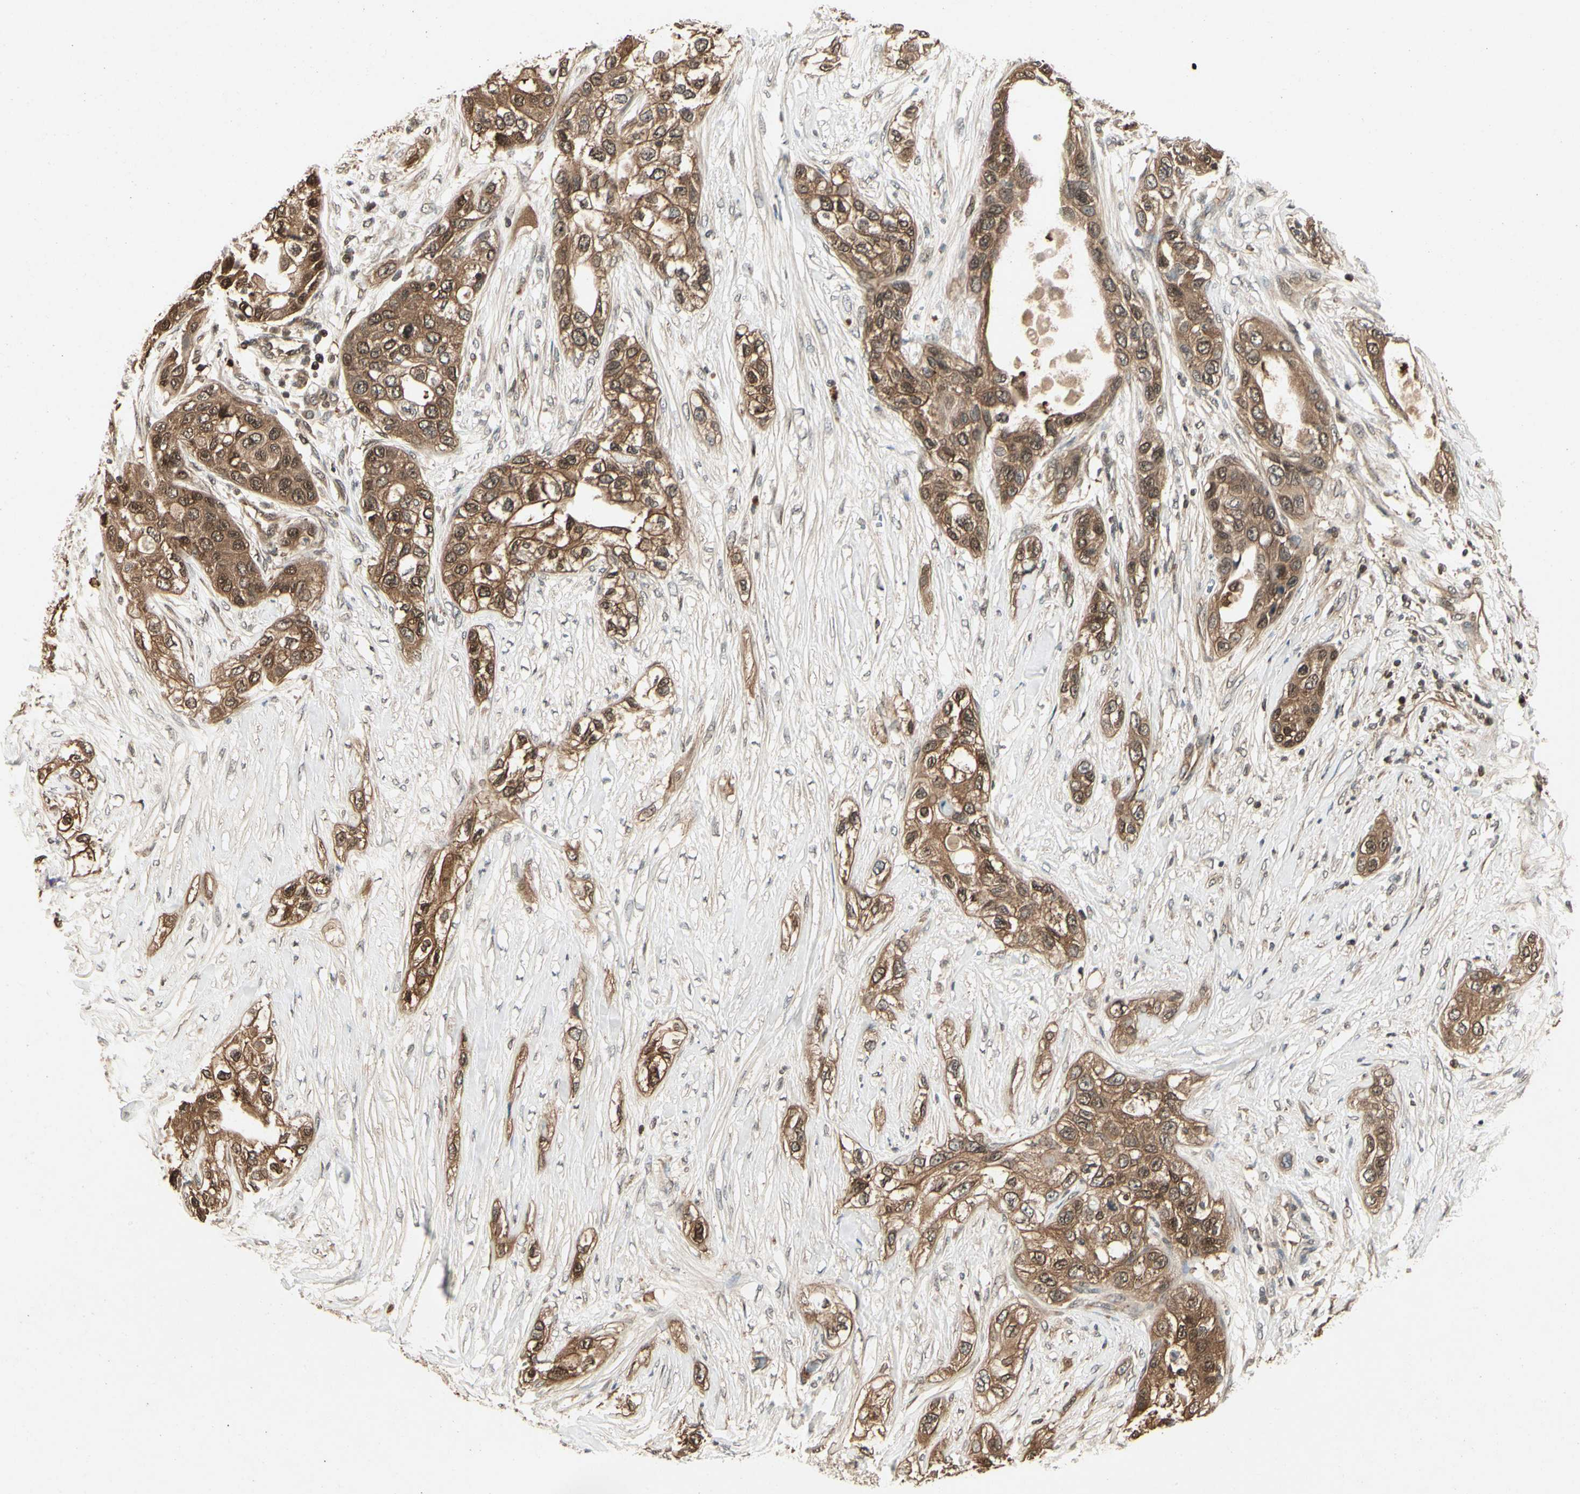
{"staining": {"intensity": "moderate", "quantity": ">75%", "location": "cytoplasmic/membranous"}, "tissue": "pancreatic cancer", "cell_type": "Tumor cells", "image_type": "cancer", "snomed": [{"axis": "morphology", "description": "Adenocarcinoma, NOS"}, {"axis": "topography", "description": "Pancreas"}], "caption": "A histopathology image of human pancreatic cancer stained for a protein demonstrates moderate cytoplasmic/membranous brown staining in tumor cells.", "gene": "YWHAQ", "patient": {"sex": "female", "age": 70}}